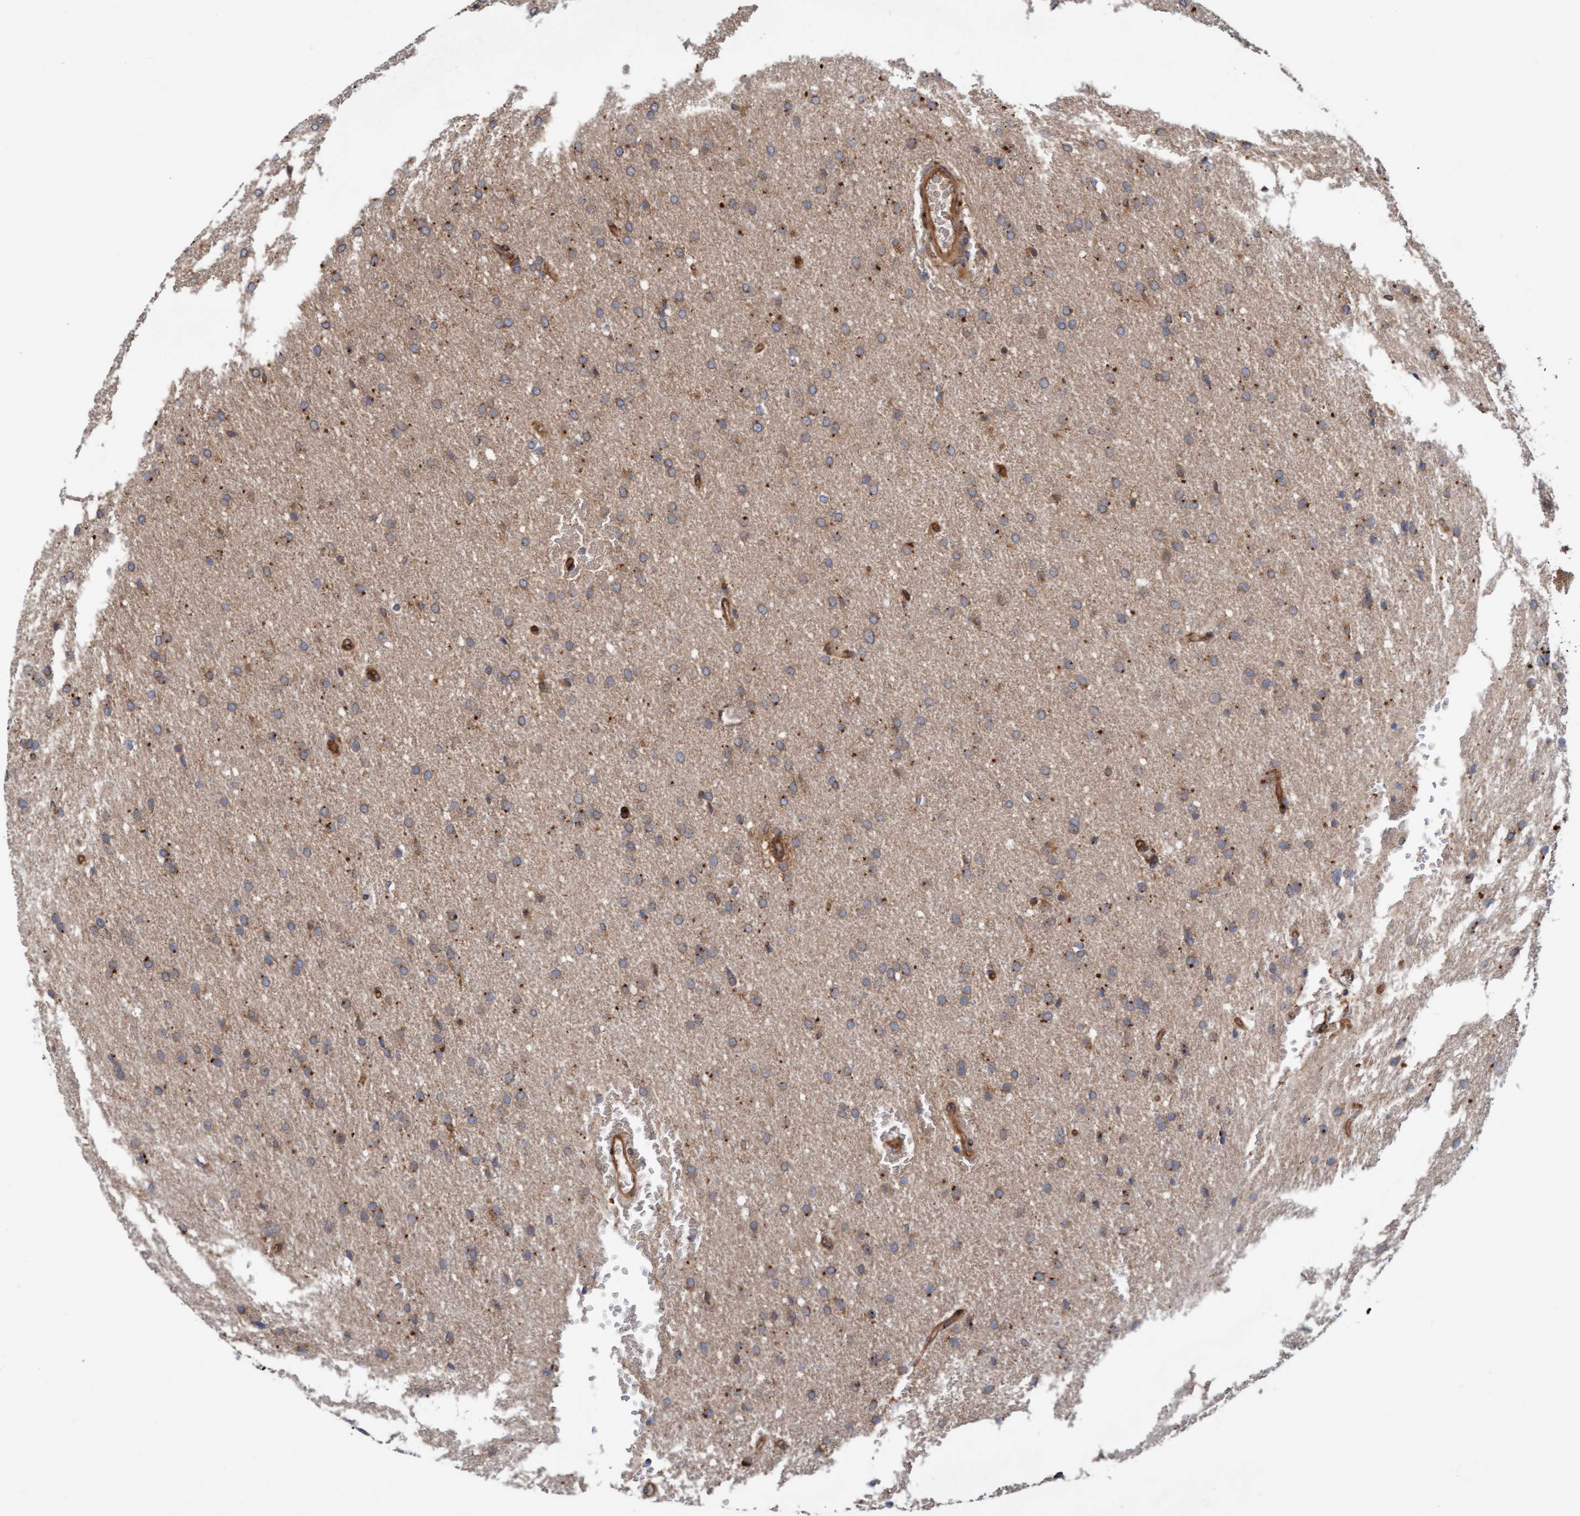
{"staining": {"intensity": "weak", "quantity": ">75%", "location": "cytoplasmic/membranous"}, "tissue": "glioma", "cell_type": "Tumor cells", "image_type": "cancer", "snomed": [{"axis": "morphology", "description": "Glioma, malignant, Low grade"}, {"axis": "topography", "description": "Brain"}], "caption": "Protein staining by IHC reveals weak cytoplasmic/membranous staining in approximately >75% of tumor cells in glioma.", "gene": "KIAA0753", "patient": {"sex": "female", "age": 37}}